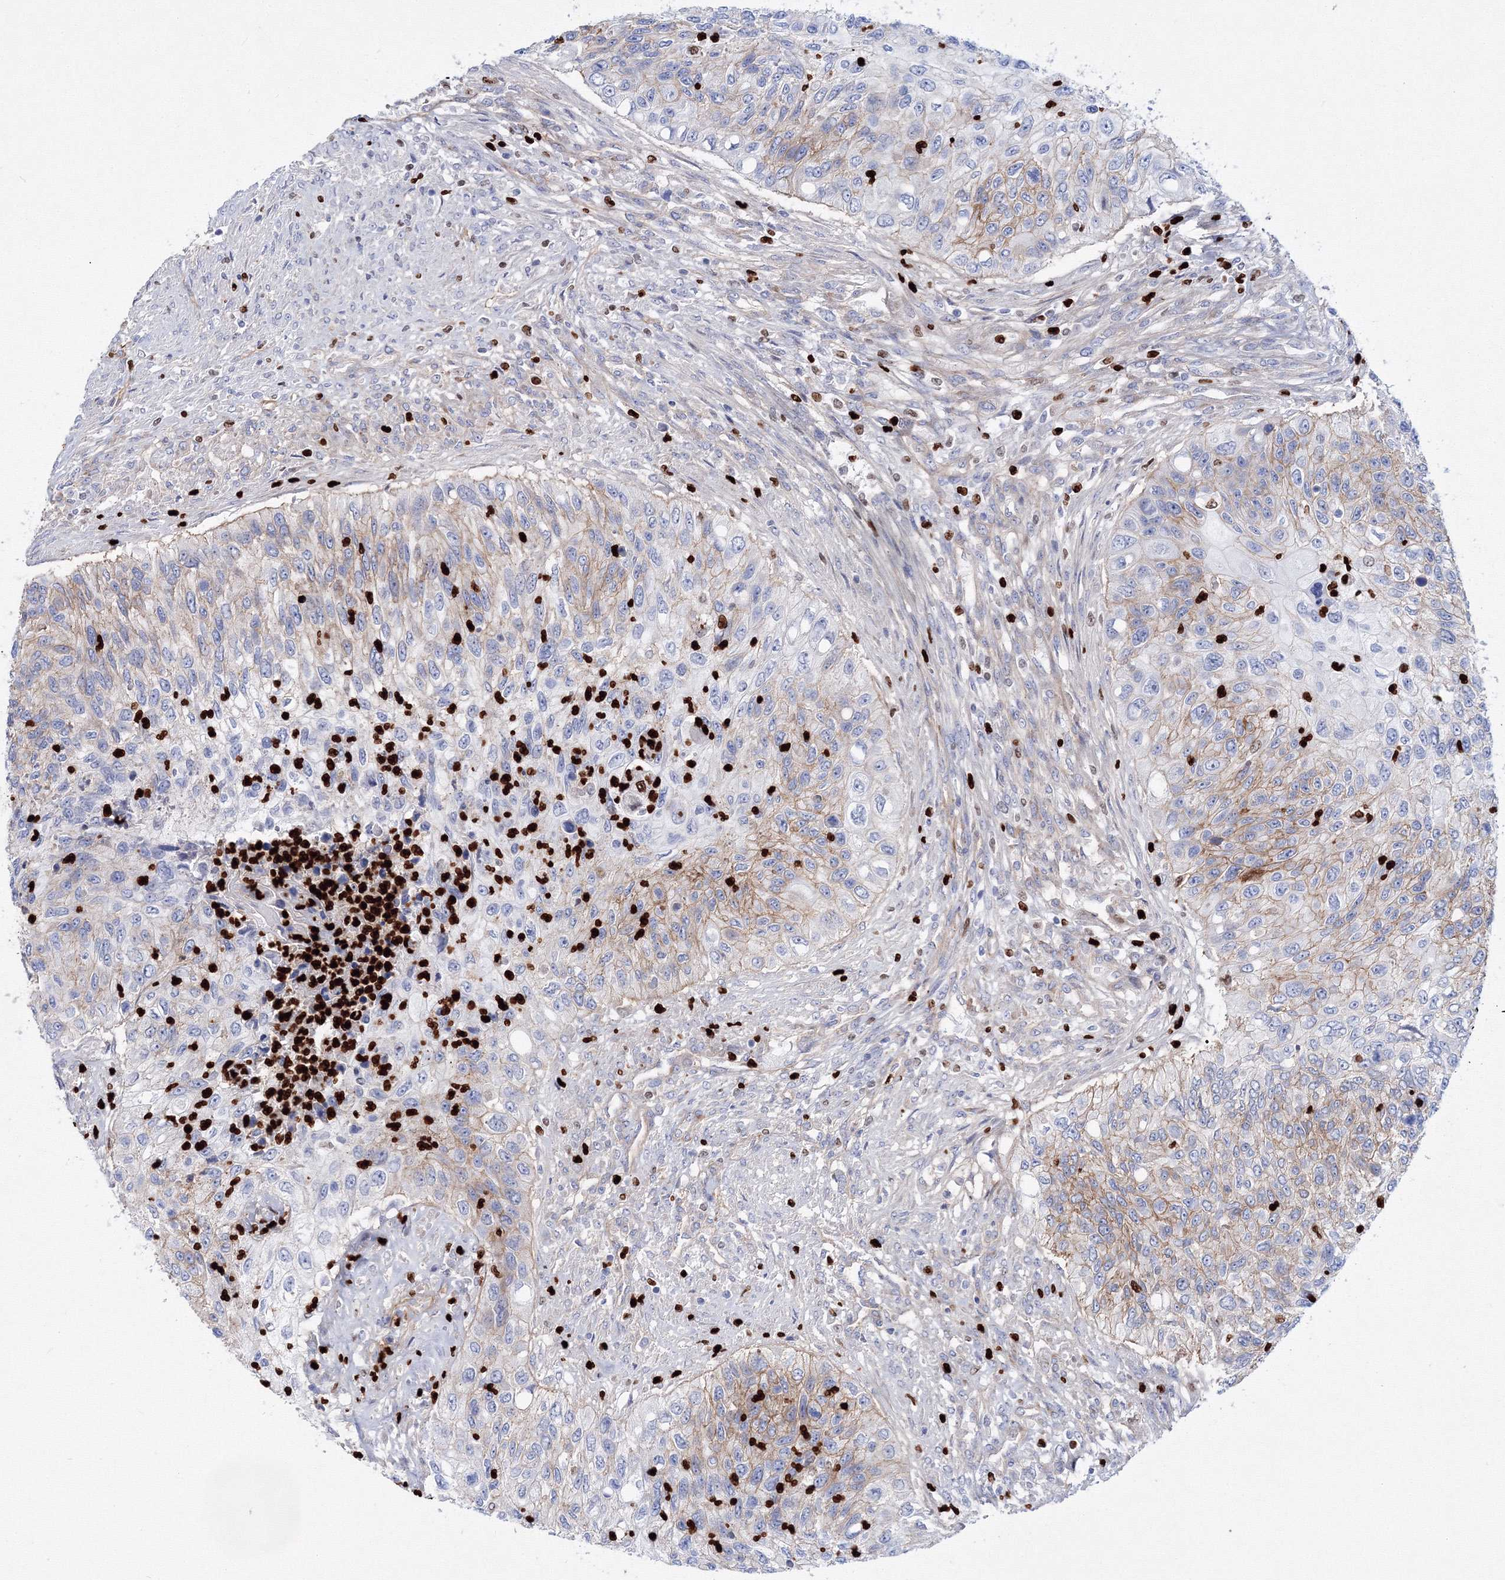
{"staining": {"intensity": "weak", "quantity": "25%-75%", "location": "cytoplasmic/membranous"}, "tissue": "urothelial cancer", "cell_type": "Tumor cells", "image_type": "cancer", "snomed": [{"axis": "morphology", "description": "Urothelial carcinoma, High grade"}, {"axis": "topography", "description": "Urinary bladder"}], "caption": "This histopathology image displays immunohistochemistry (IHC) staining of human urothelial cancer, with low weak cytoplasmic/membranous staining in approximately 25%-75% of tumor cells.", "gene": "C11orf52", "patient": {"sex": "female", "age": 60}}